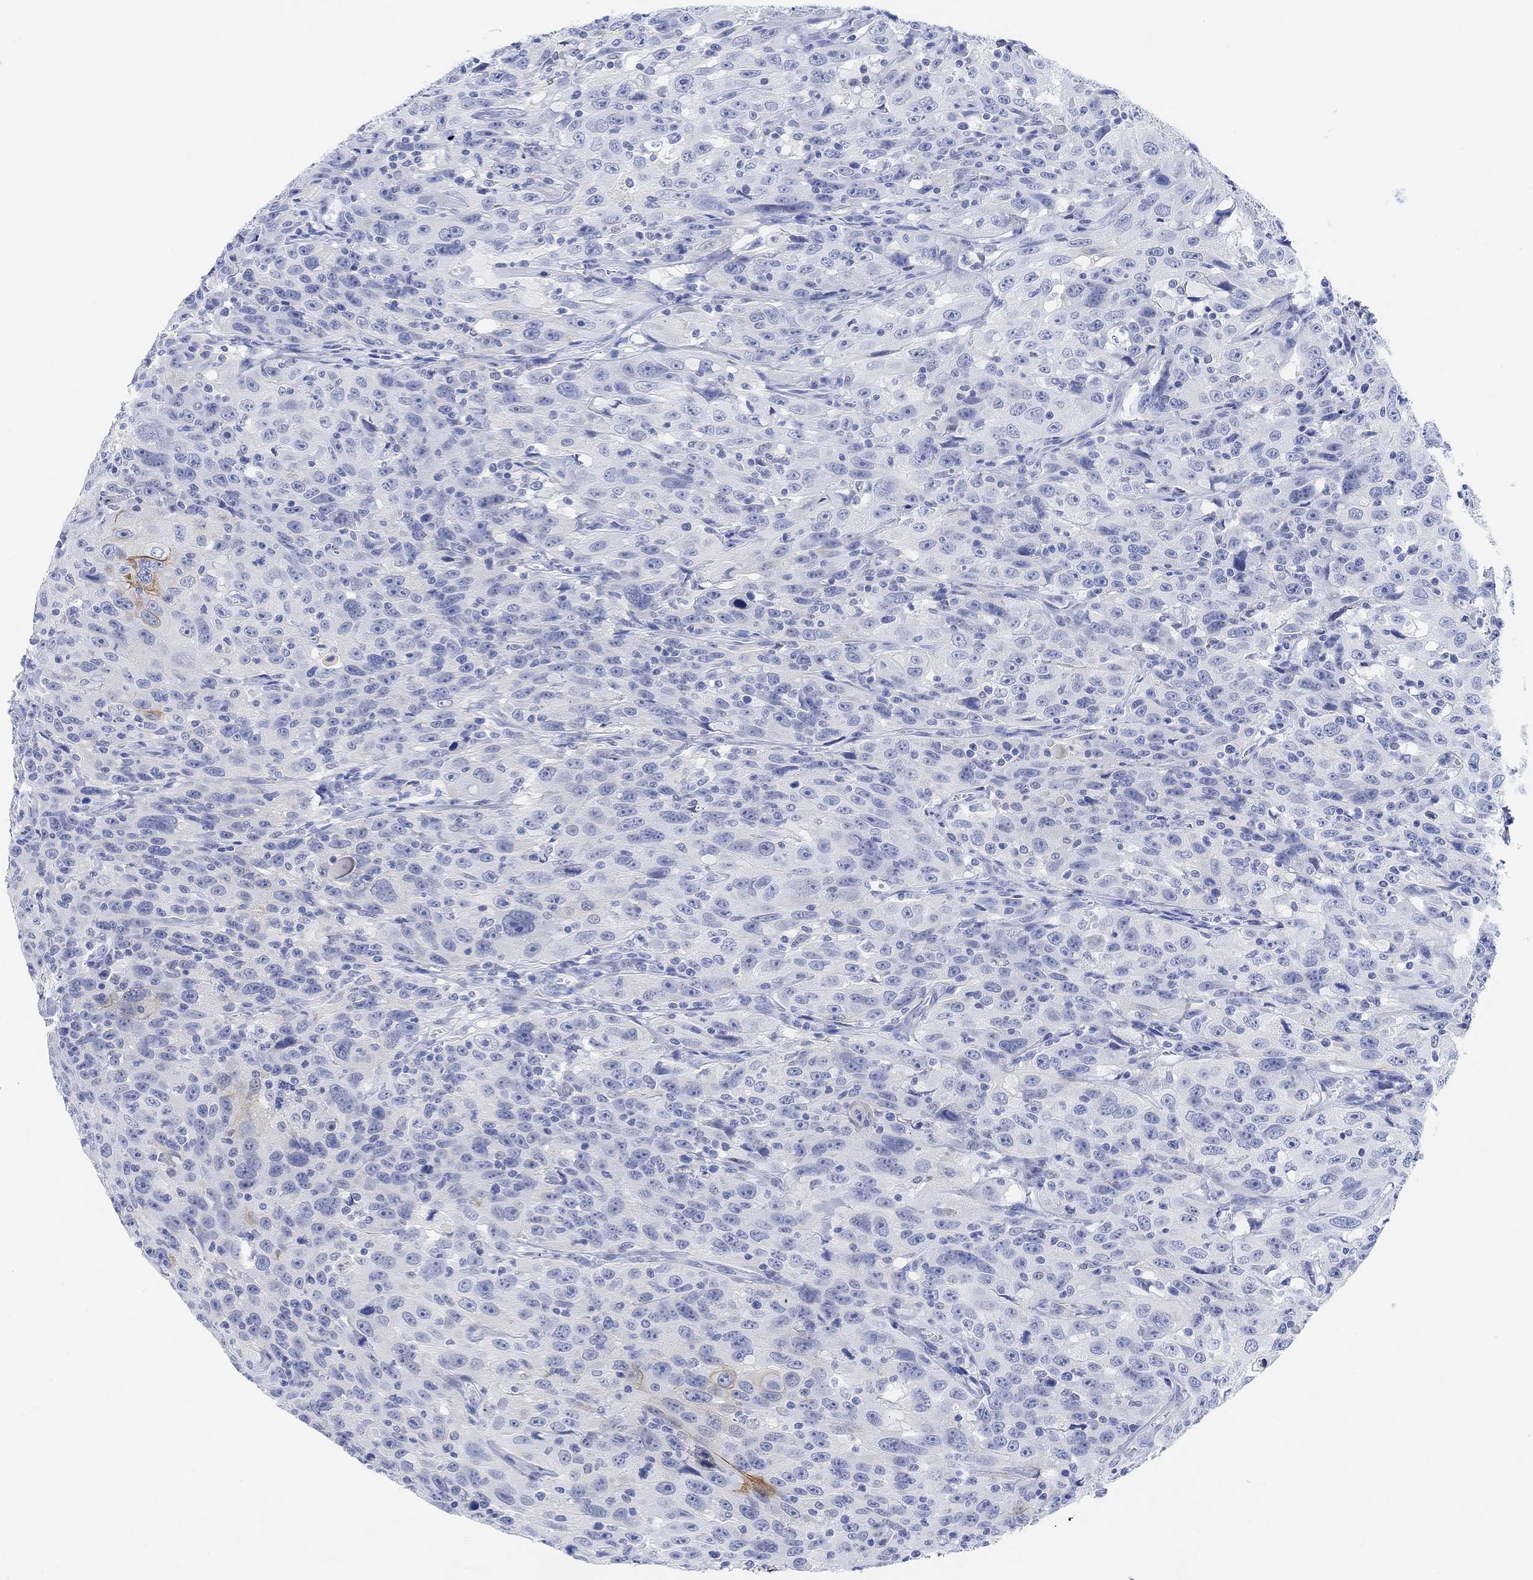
{"staining": {"intensity": "moderate", "quantity": "<25%", "location": "cytoplasmic/membranous"}, "tissue": "urothelial cancer", "cell_type": "Tumor cells", "image_type": "cancer", "snomed": [{"axis": "morphology", "description": "Urothelial carcinoma, NOS"}, {"axis": "morphology", "description": "Urothelial carcinoma, High grade"}, {"axis": "topography", "description": "Urinary bladder"}], "caption": "The image displays staining of urothelial carcinoma (high-grade), revealing moderate cytoplasmic/membranous protein positivity (brown color) within tumor cells.", "gene": "ENO4", "patient": {"sex": "female", "age": 73}}